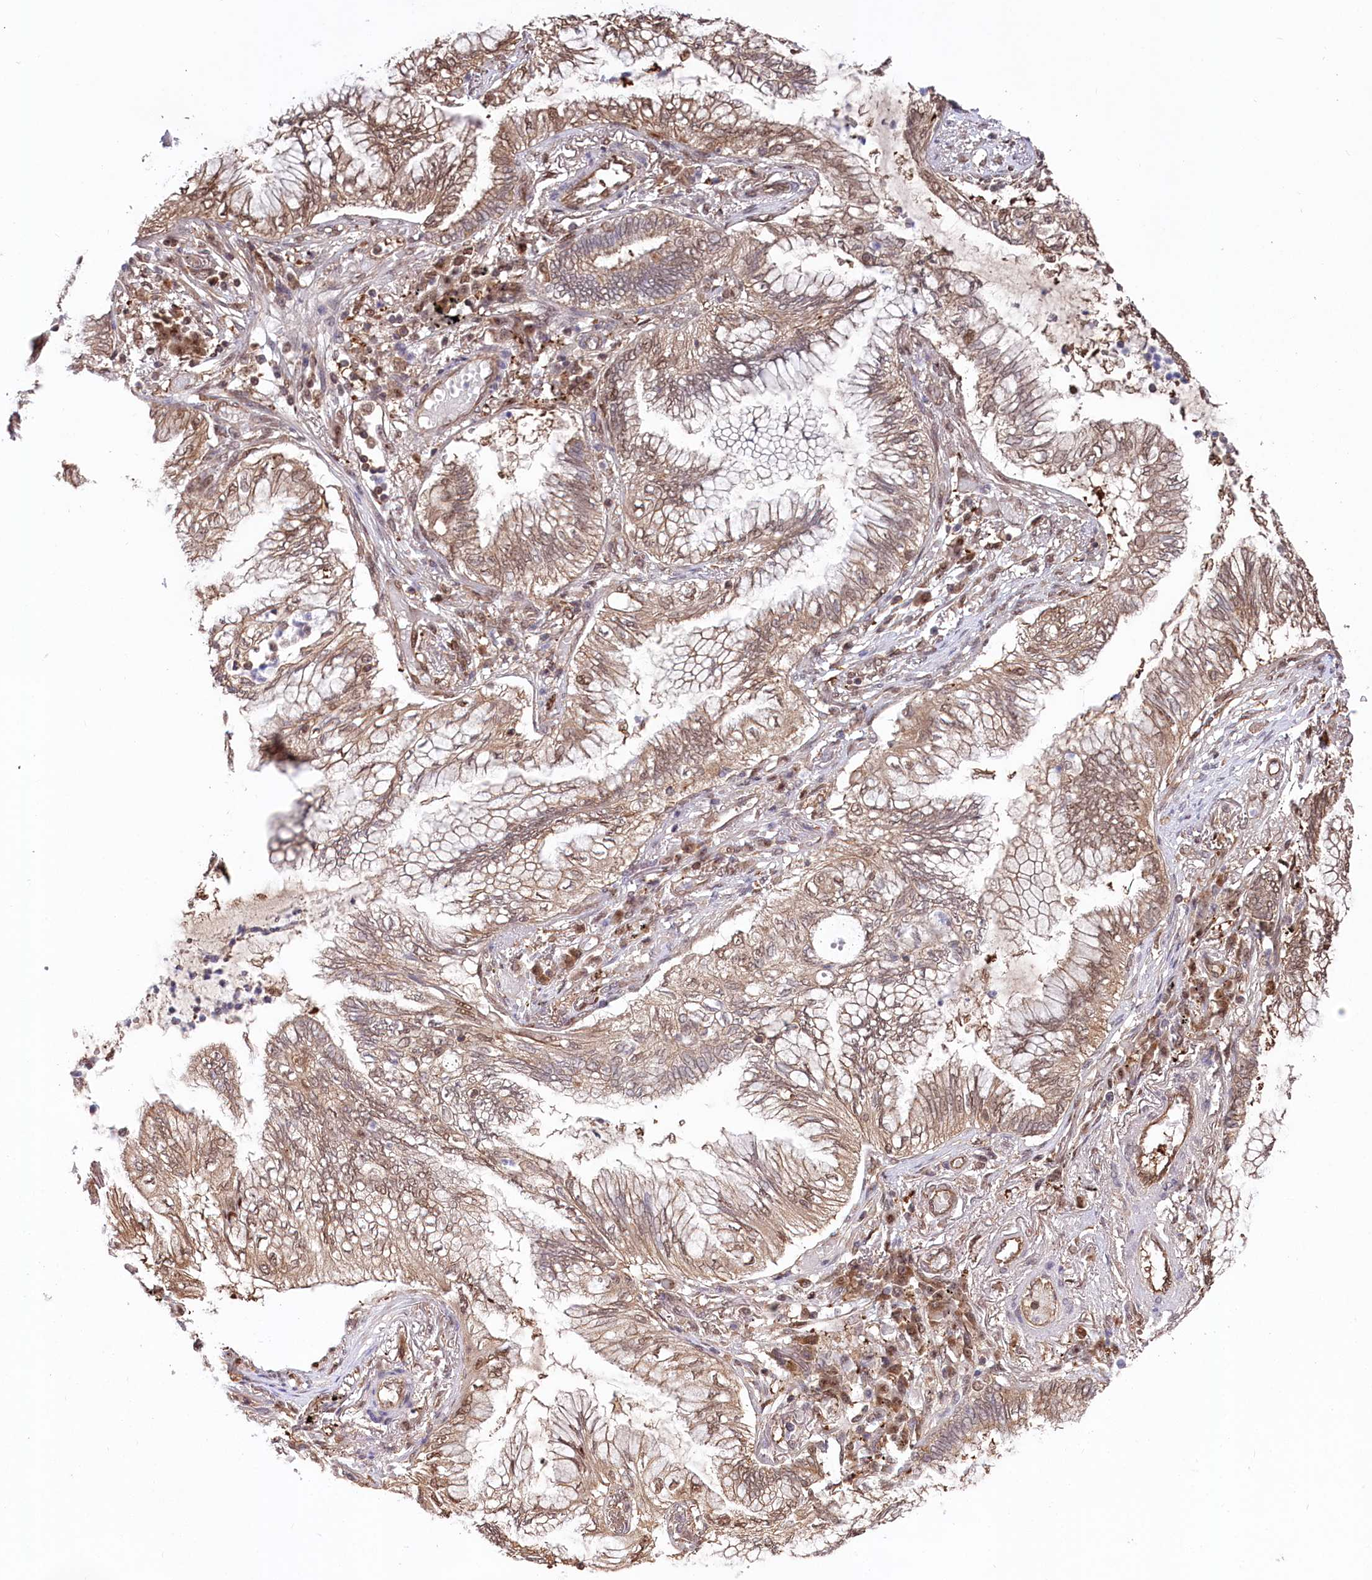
{"staining": {"intensity": "moderate", "quantity": ">75%", "location": "cytoplasmic/membranous,nuclear"}, "tissue": "lung cancer", "cell_type": "Tumor cells", "image_type": "cancer", "snomed": [{"axis": "morphology", "description": "Adenocarcinoma, NOS"}, {"axis": "topography", "description": "Lung"}], "caption": "Approximately >75% of tumor cells in lung cancer exhibit moderate cytoplasmic/membranous and nuclear protein expression as visualized by brown immunohistochemical staining.", "gene": "PSMA1", "patient": {"sex": "female", "age": 70}}